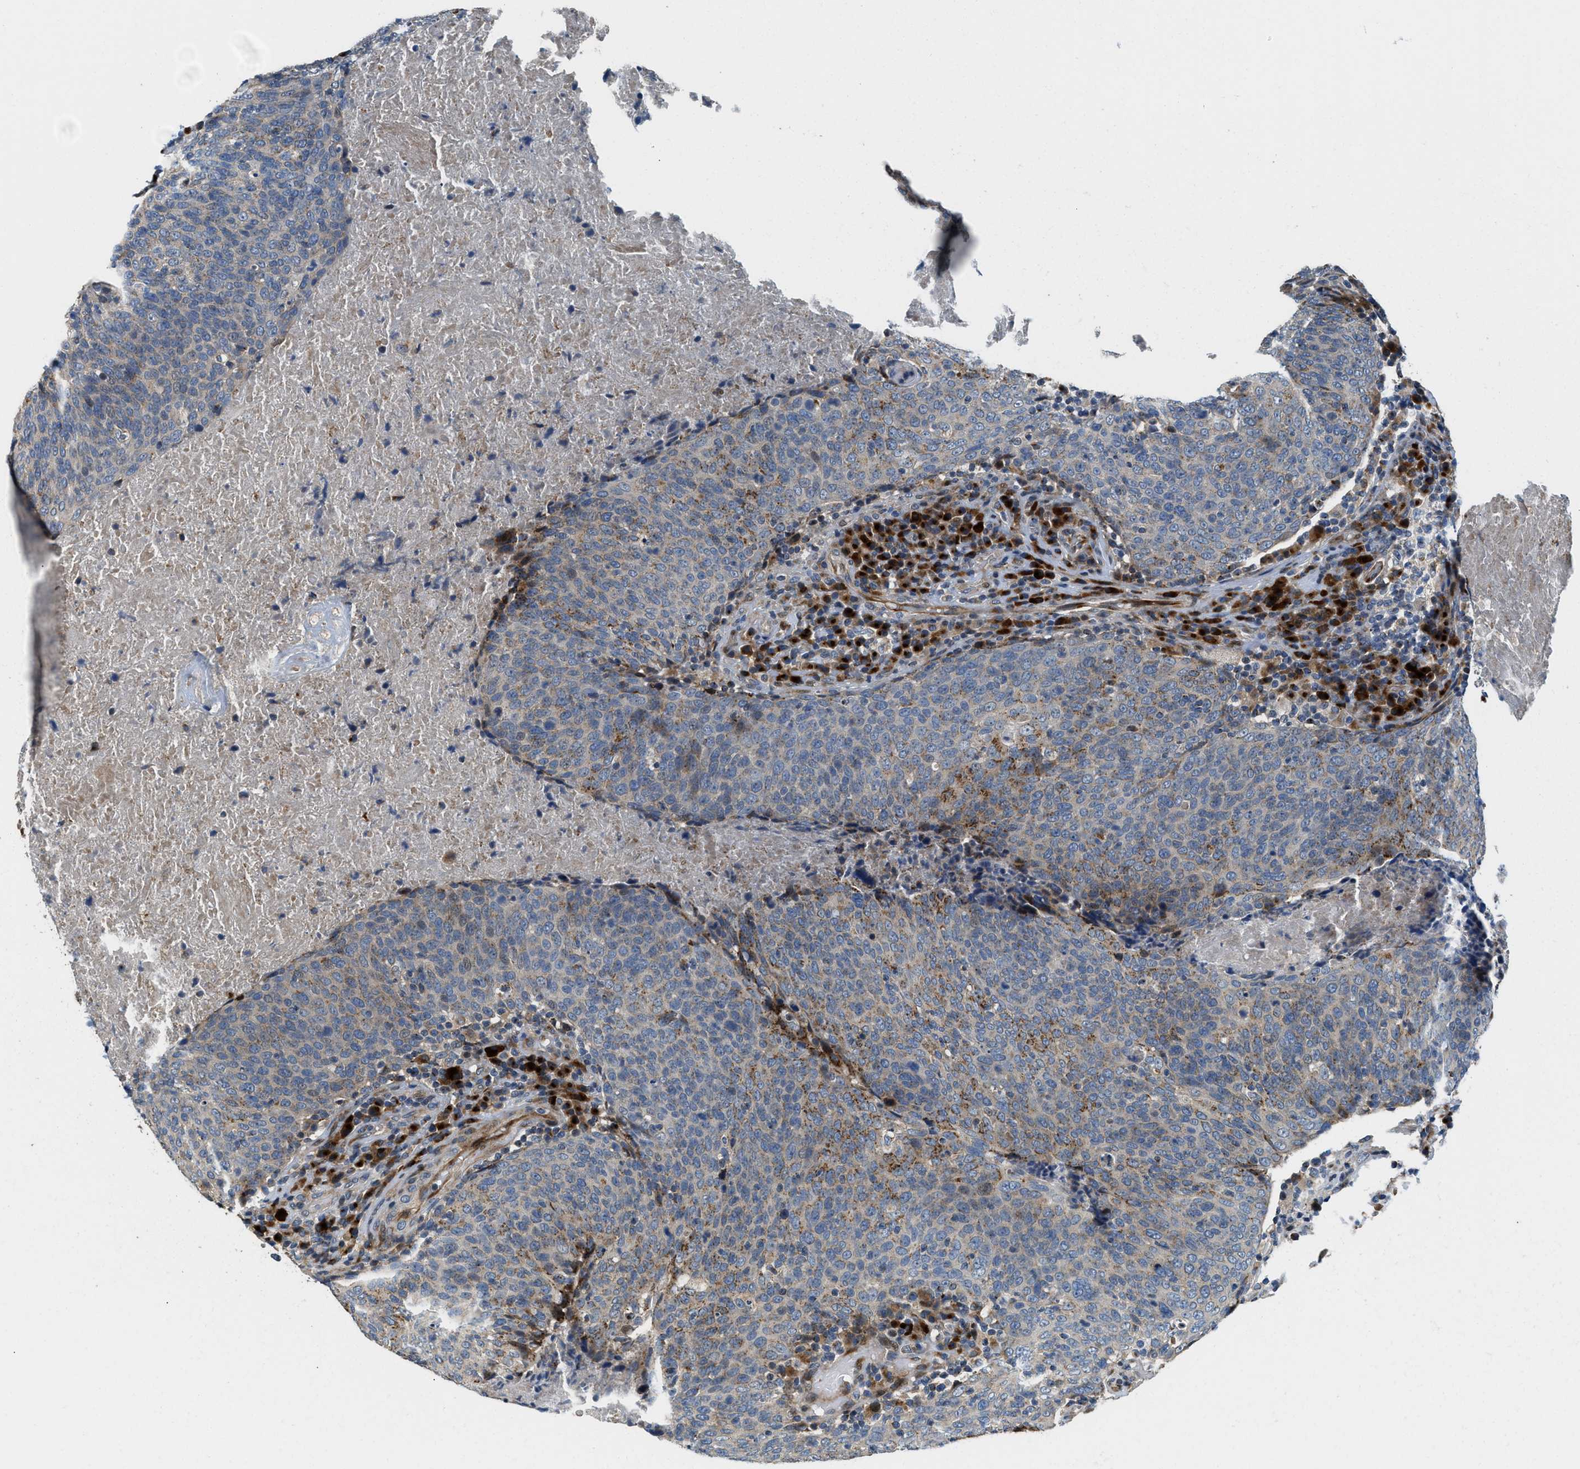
{"staining": {"intensity": "moderate", "quantity": "25%-75%", "location": "cytoplasmic/membranous"}, "tissue": "head and neck cancer", "cell_type": "Tumor cells", "image_type": "cancer", "snomed": [{"axis": "morphology", "description": "Squamous cell carcinoma, NOS"}, {"axis": "morphology", "description": "Squamous cell carcinoma, metastatic, NOS"}, {"axis": "topography", "description": "Lymph node"}, {"axis": "topography", "description": "Head-Neck"}], "caption": "Moderate cytoplasmic/membranous expression for a protein is seen in about 25%-75% of tumor cells of head and neck cancer using IHC.", "gene": "FUT8", "patient": {"sex": "male", "age": 62}}